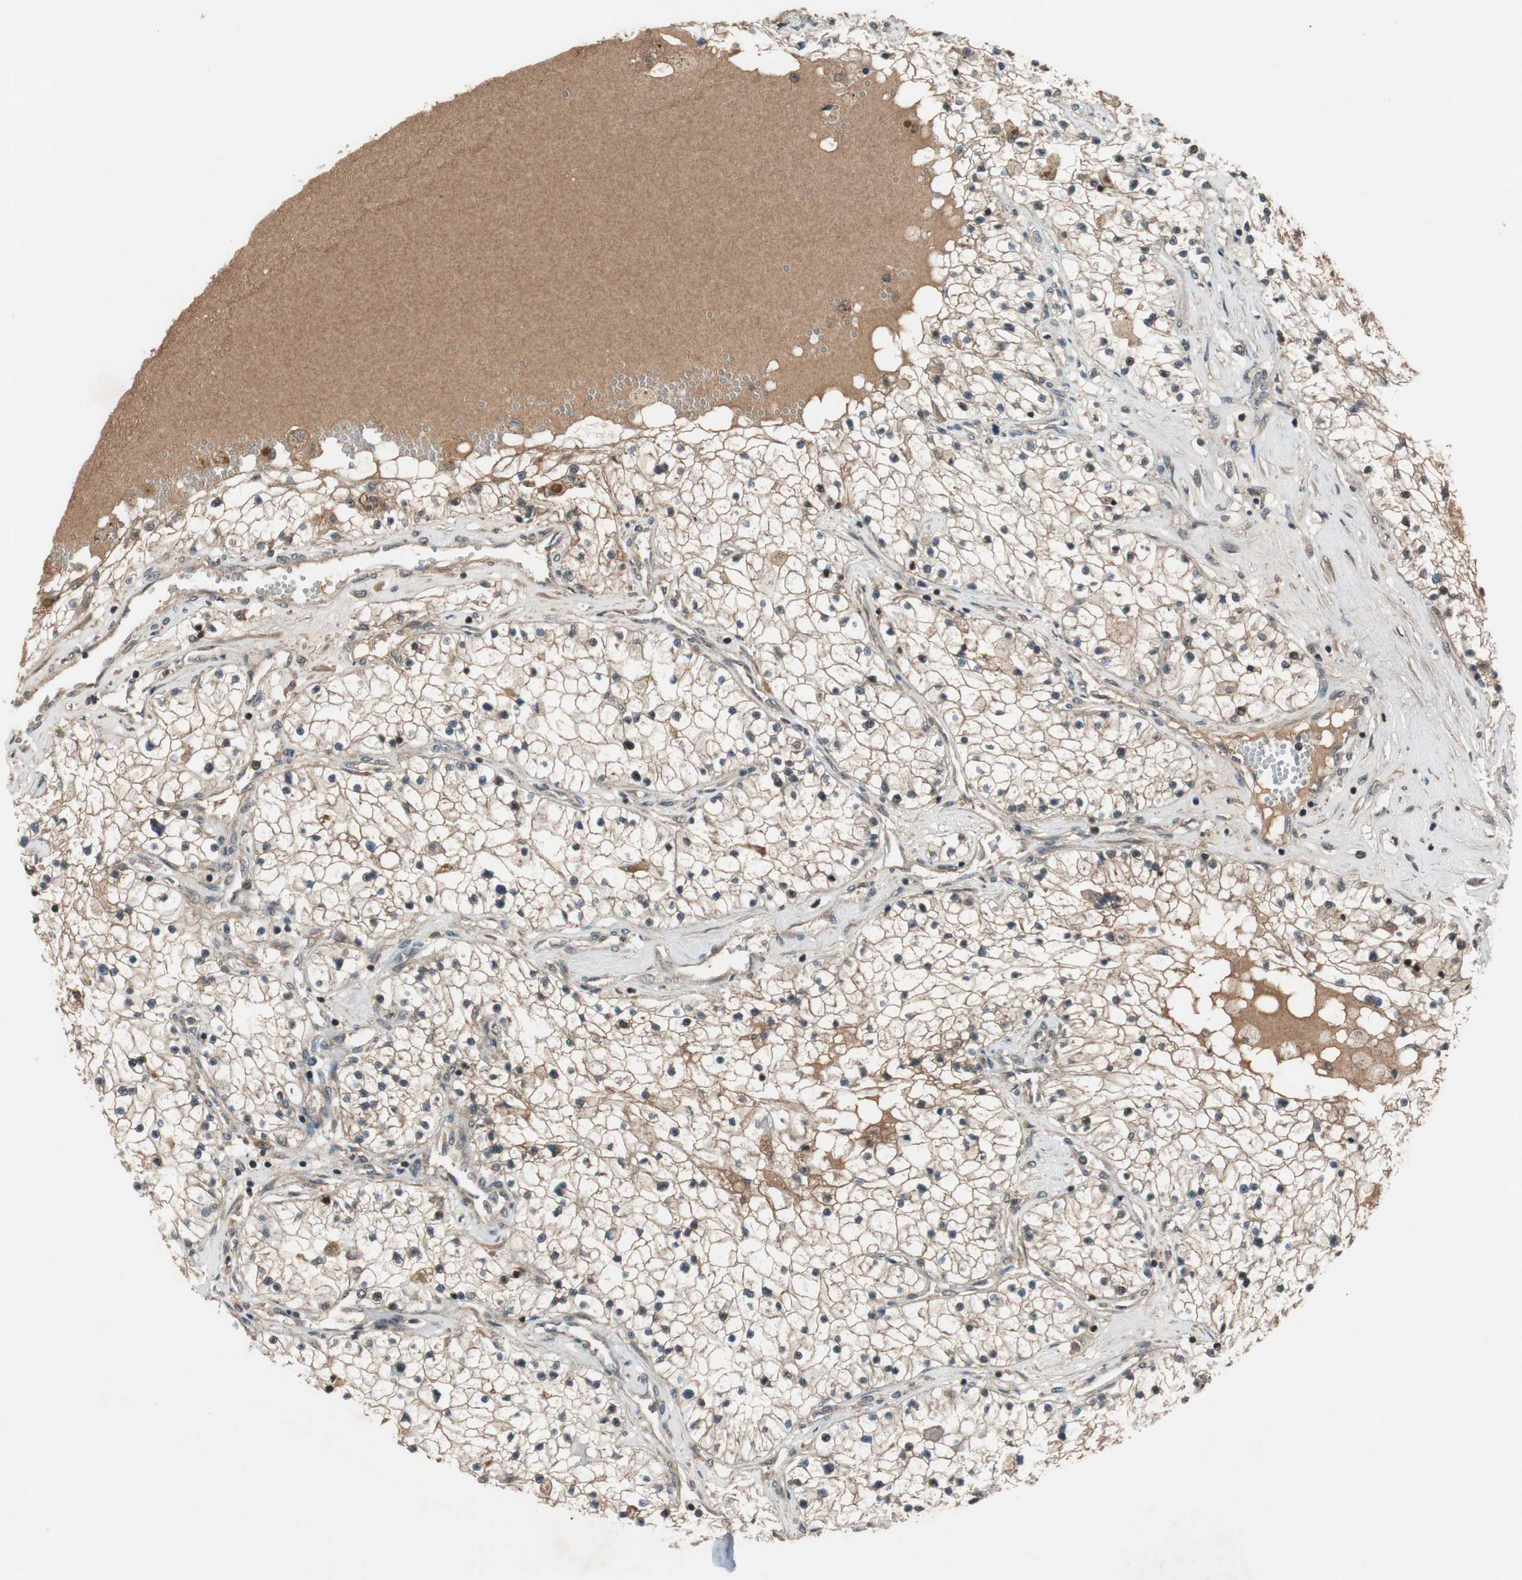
{"staining": {"intensity": "strong", "quantity": "25%-75%", "location": "cytoplasmic/membranous,nuclear"}, "tissue": "renal cancer", "cell_type": "Tumor cells", "image_type": "cancer", "snomed": [{"axis": "morphology", "description": "Adenocarcinoma, NOS"}, {"axis": "topography", "description": "Kidney"}], "caption": "Brown immunohistochemical staining in renal cancer (adenocarcinoma) reveals strong cytoplasmic/membranous and nuclear staining in about 25%-75% of tumor cells.", "gene": "TMEM230", "patient": {"sex": "male", "age": 68}}